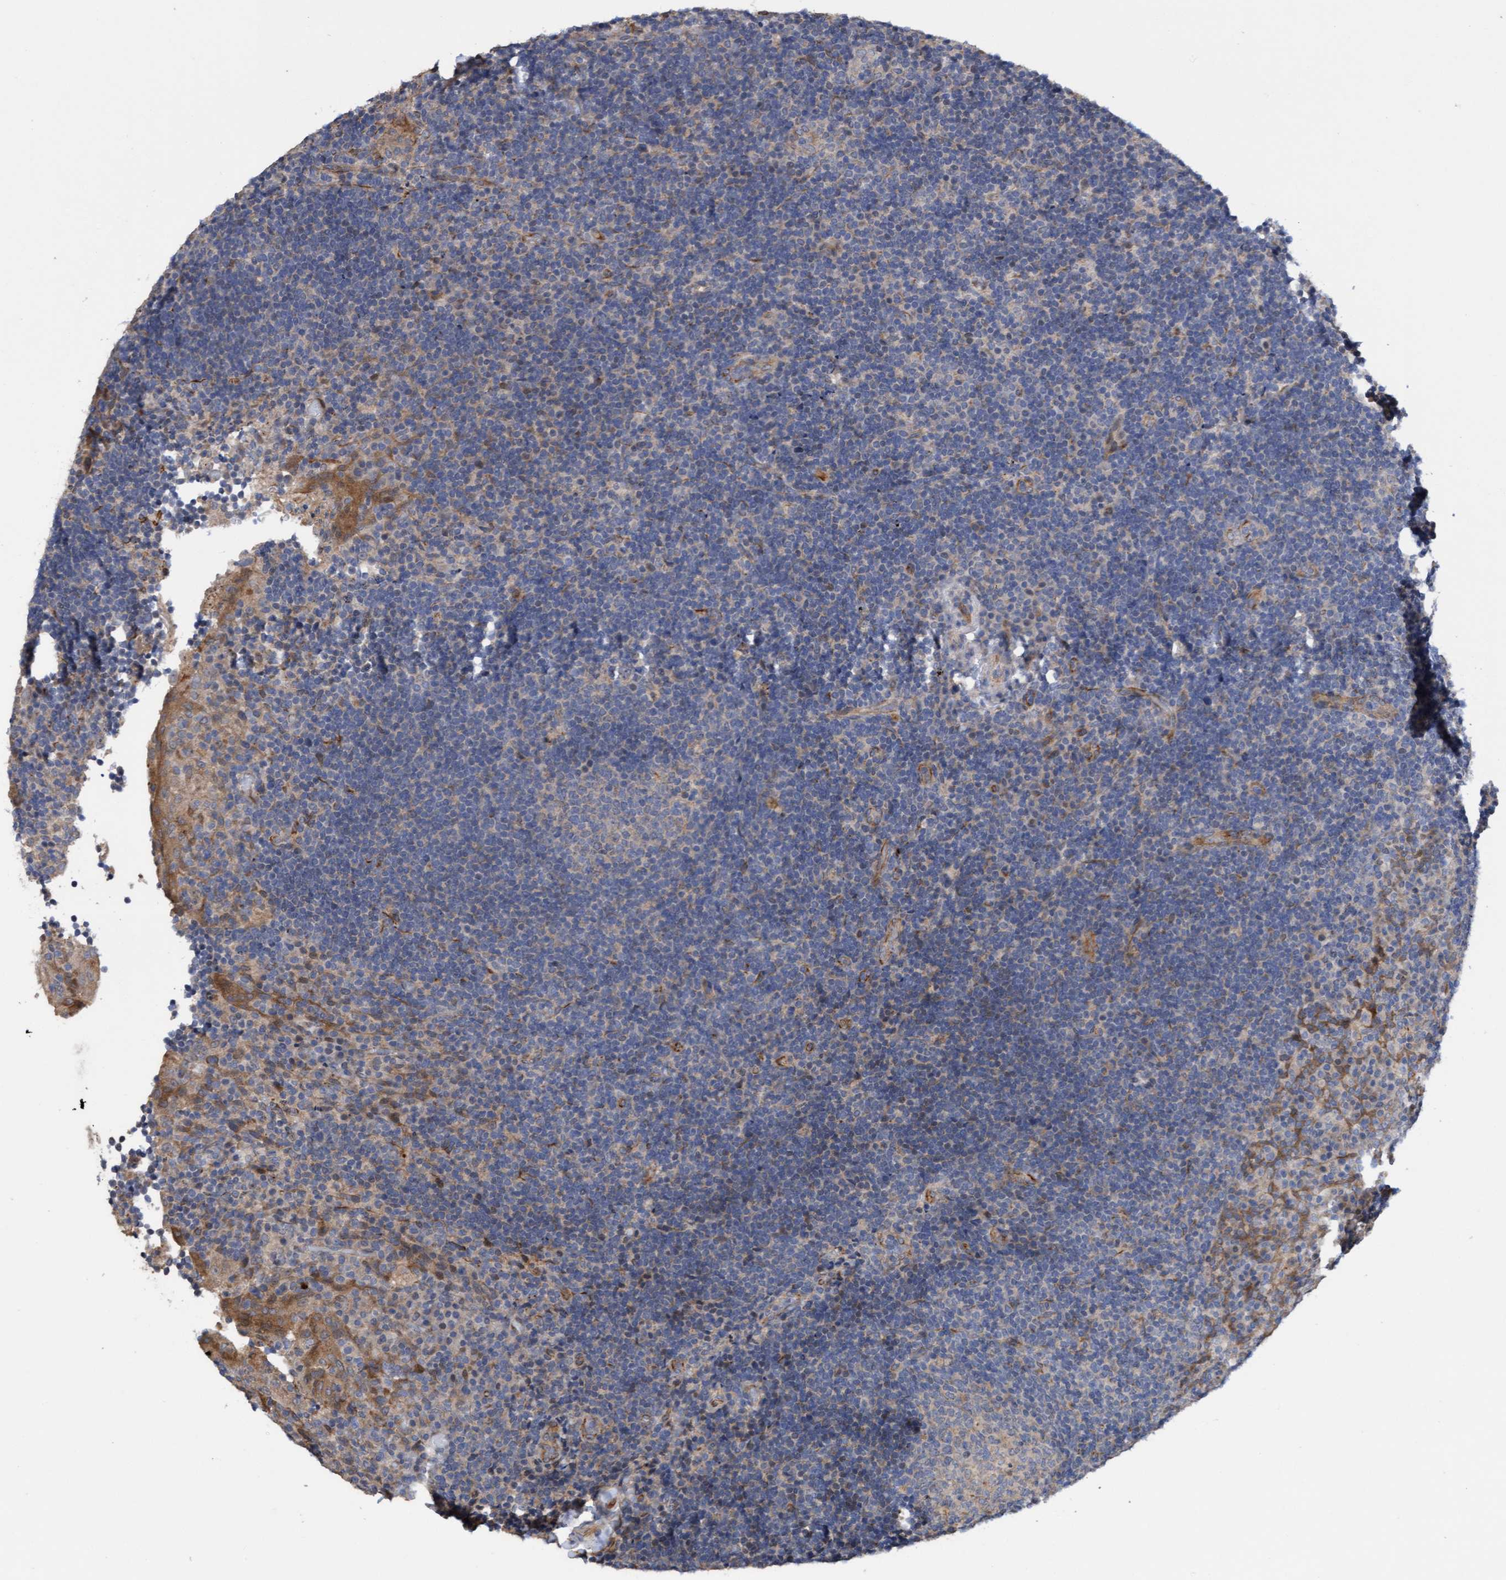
{"staining": {"intensity": "negative", "quantity": "none", "location": "none"}, "tissue": "lymphoma", "cell_type": "Tumor cells", "image_type": "cancer", "snomed": [{"axis": "morphology", "description": "Malignant lymphoma, non-Hodgkin's type, High grade"}, {"axis": "topography", "description": "Tonsil"}], "caption": "This photomicrograph is of malignant lymphoma, non-Hodgkin's type (high-grade) stained with immunohistochemistry (IHC) to label a protein in brown with the nuclei are counter-stained blue. There is no positivity in tumor cells.", "gene": "ITFG1", "patient": {"sex": "female", "age": 36}}